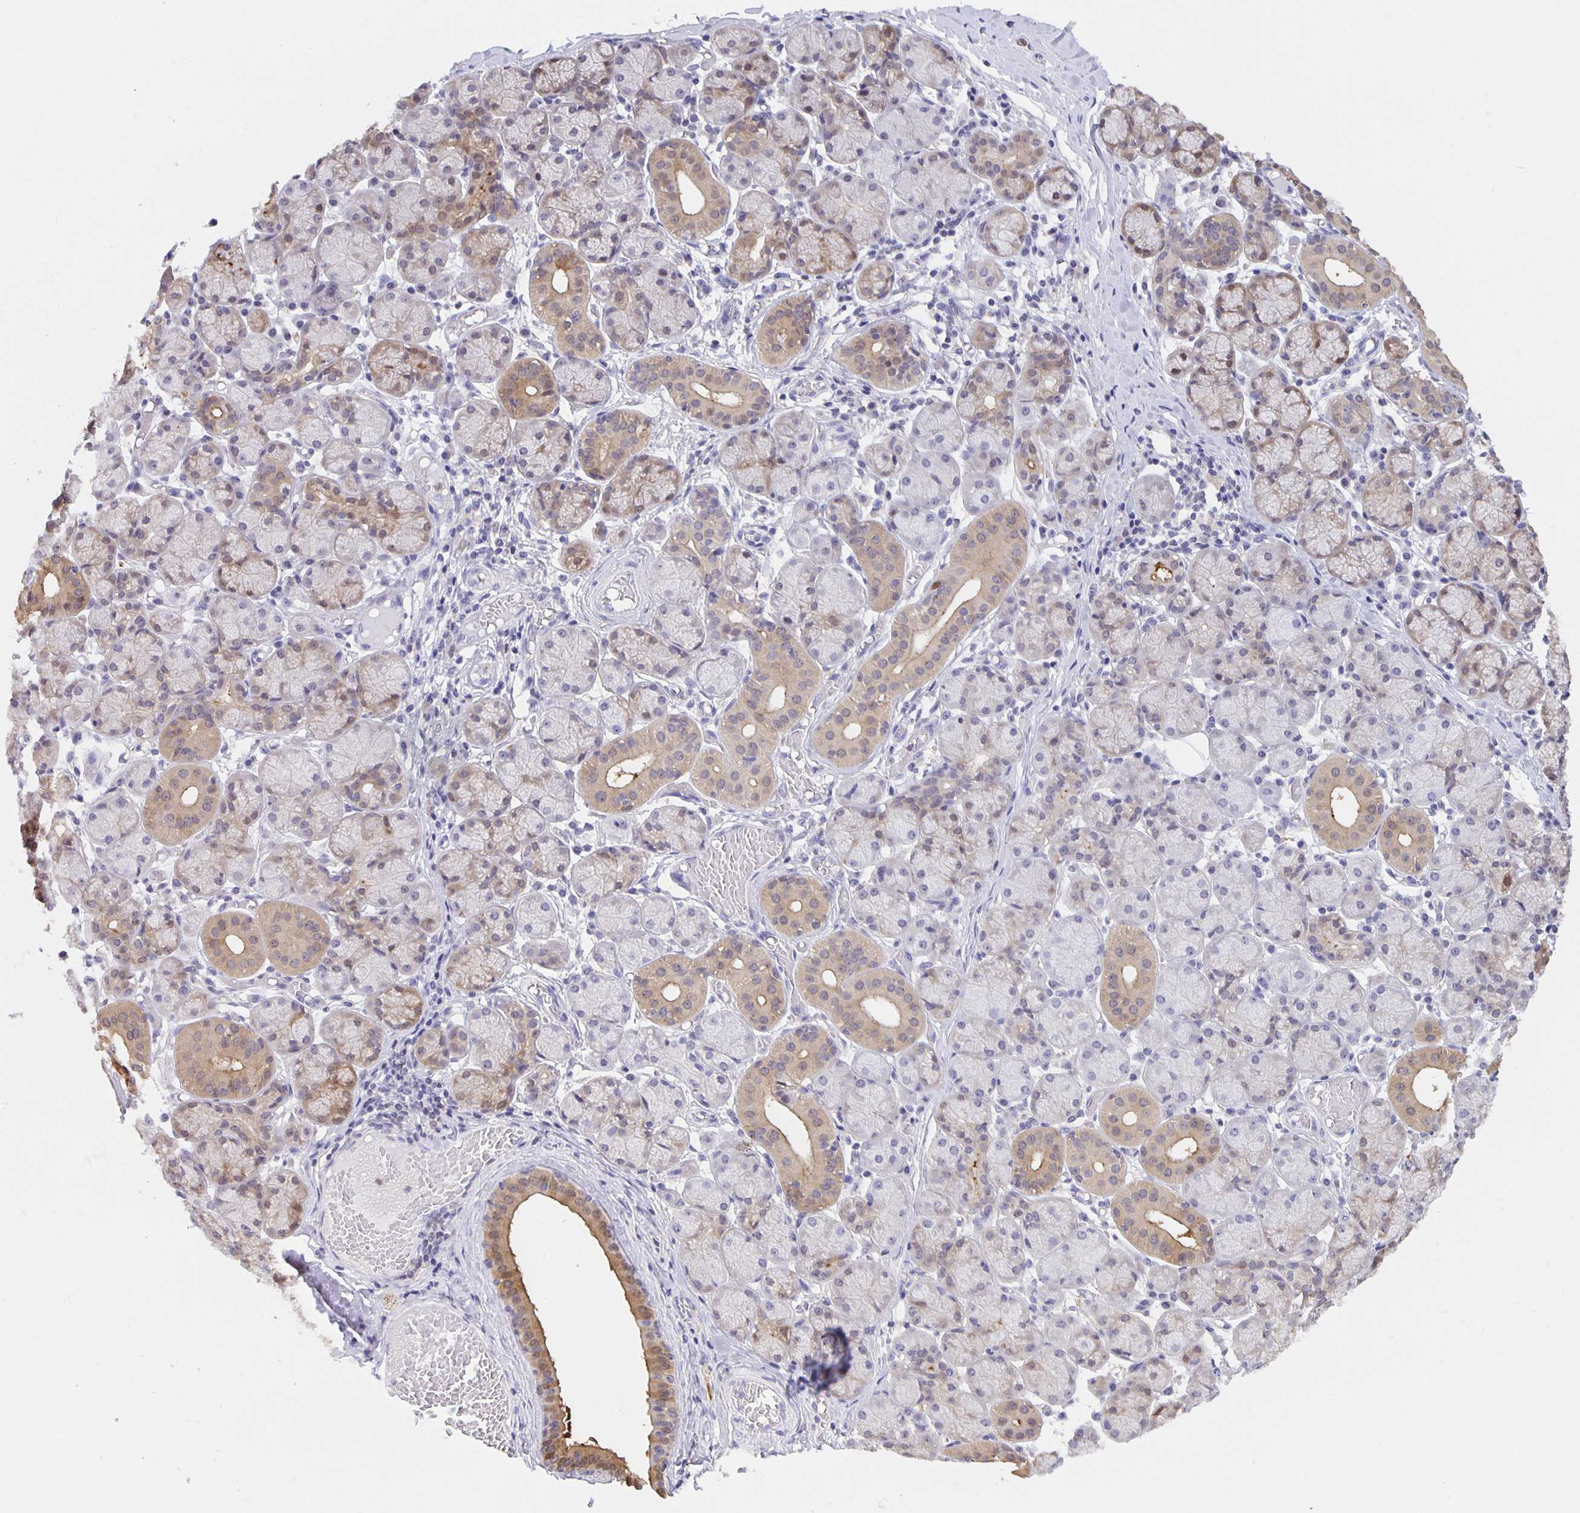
{"staining": {"intensity": "moderate", "quantity": "<25%", "location": "cytoplasmic/membranous,nuclear"}, "tissue": "salivary gland", "cell_type": "Glandular cells", "image_type": "normal", "snomed": [{"axis": "morphology", "description": "Normal tissue, NOS"}, {"axis": "topography", "description": "Salivary gland"}], "caption": "A micrograph of human salivary gland stained for a protein exhibits moderate cytoplasmic/membranous,nuclear brown staining in glandular cells.", "gene": "MARCHF6", "patient": {"sex": "female", "age": 24}}